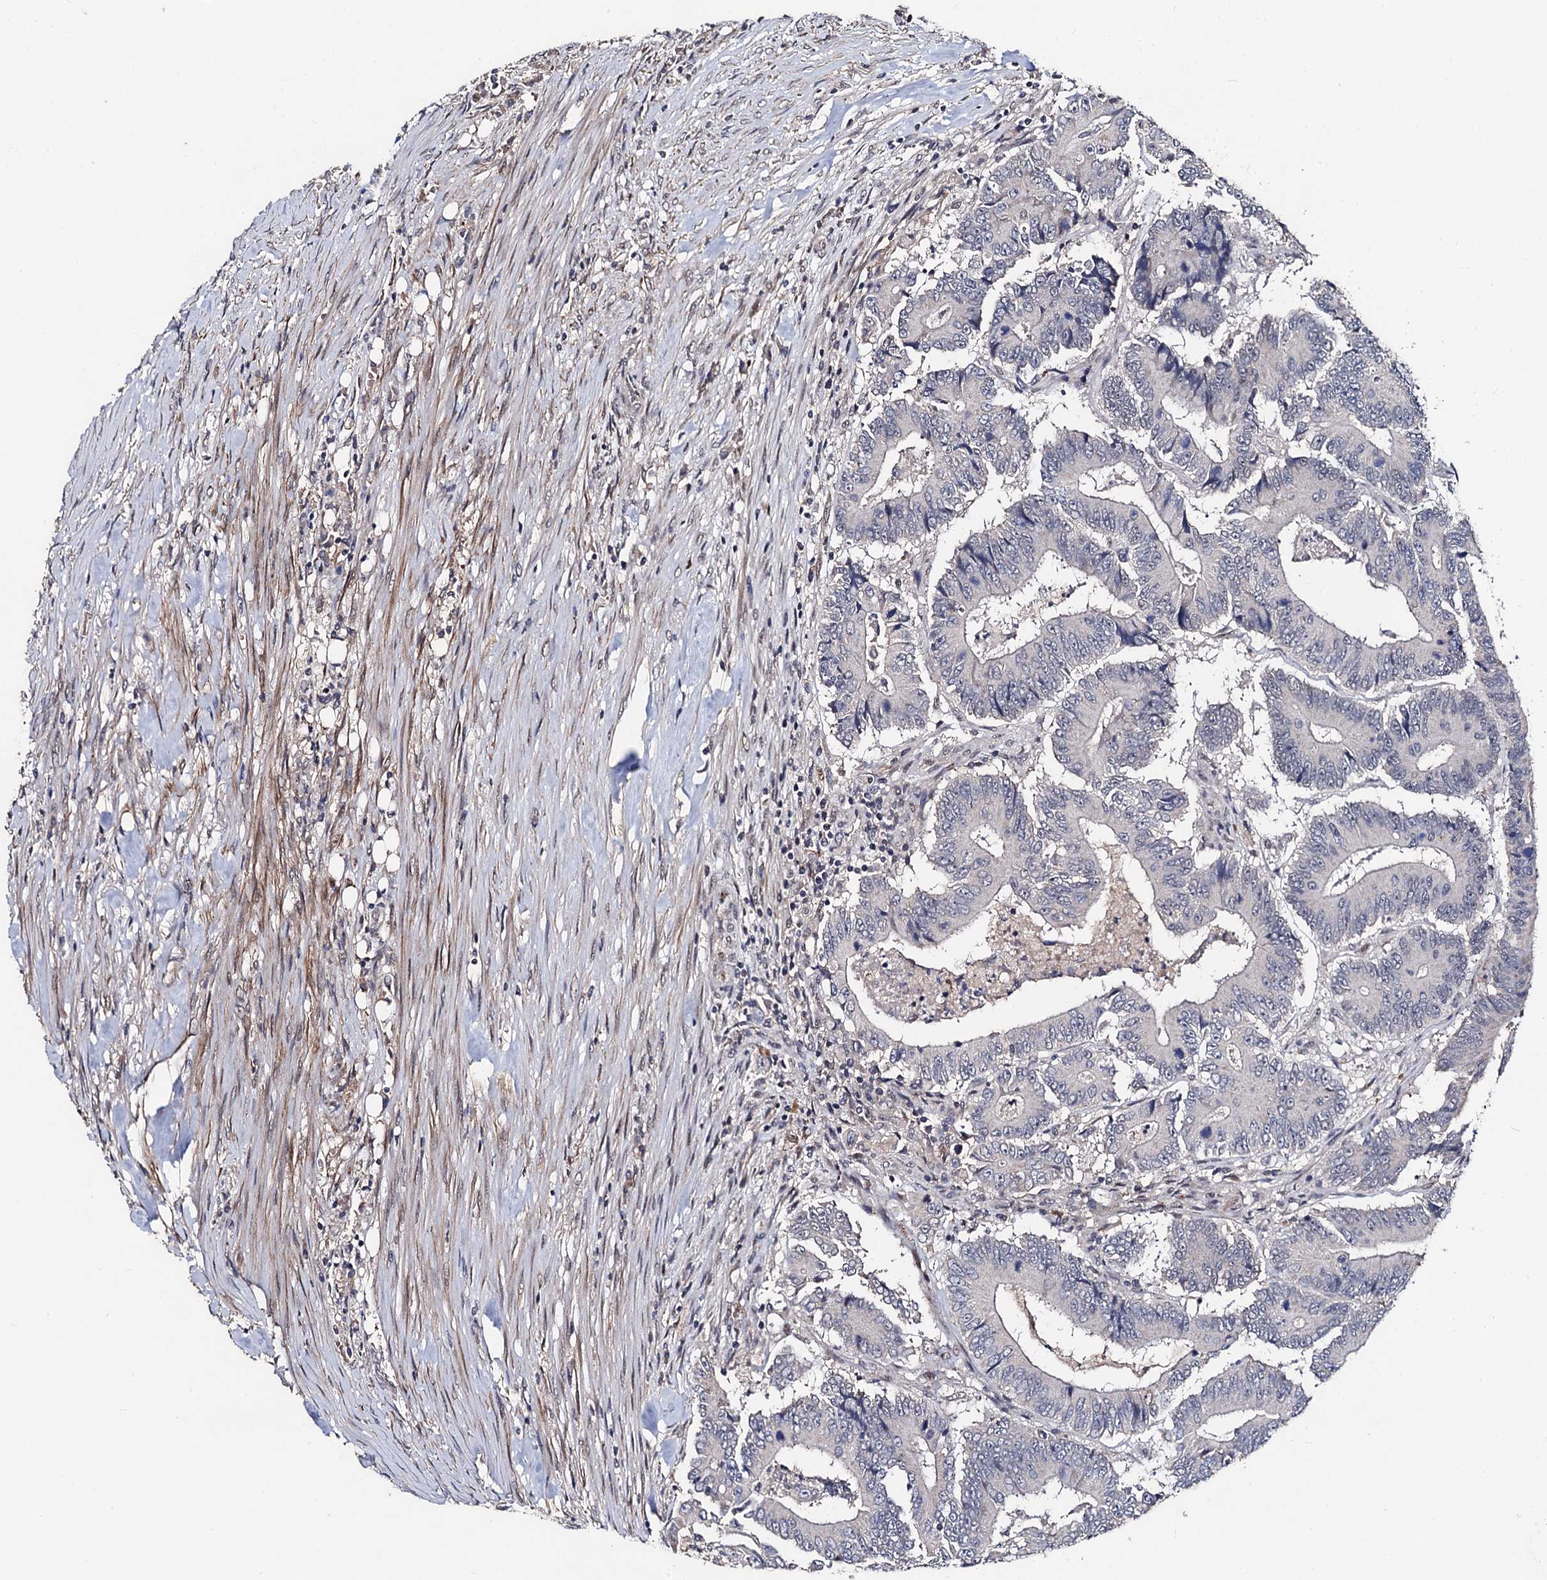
{"staining": {"intensity": "negative", "quantity": "none", "location": "none"}, "tissue": "colorectal cancer", "cell_type": "Tumor cells", "image_type": "cancer", "snomed": [{"axis": "morphology", "description": "Adenocarcinoma, NOS"}, {"axis": "topography", "description": "Colon"}], "caption": "There is no significant positivity in tumor cells of adenocarcinoma (colorectal).", "gene": "PPTC7", "patient": {"sex": "male", "age": 83}}